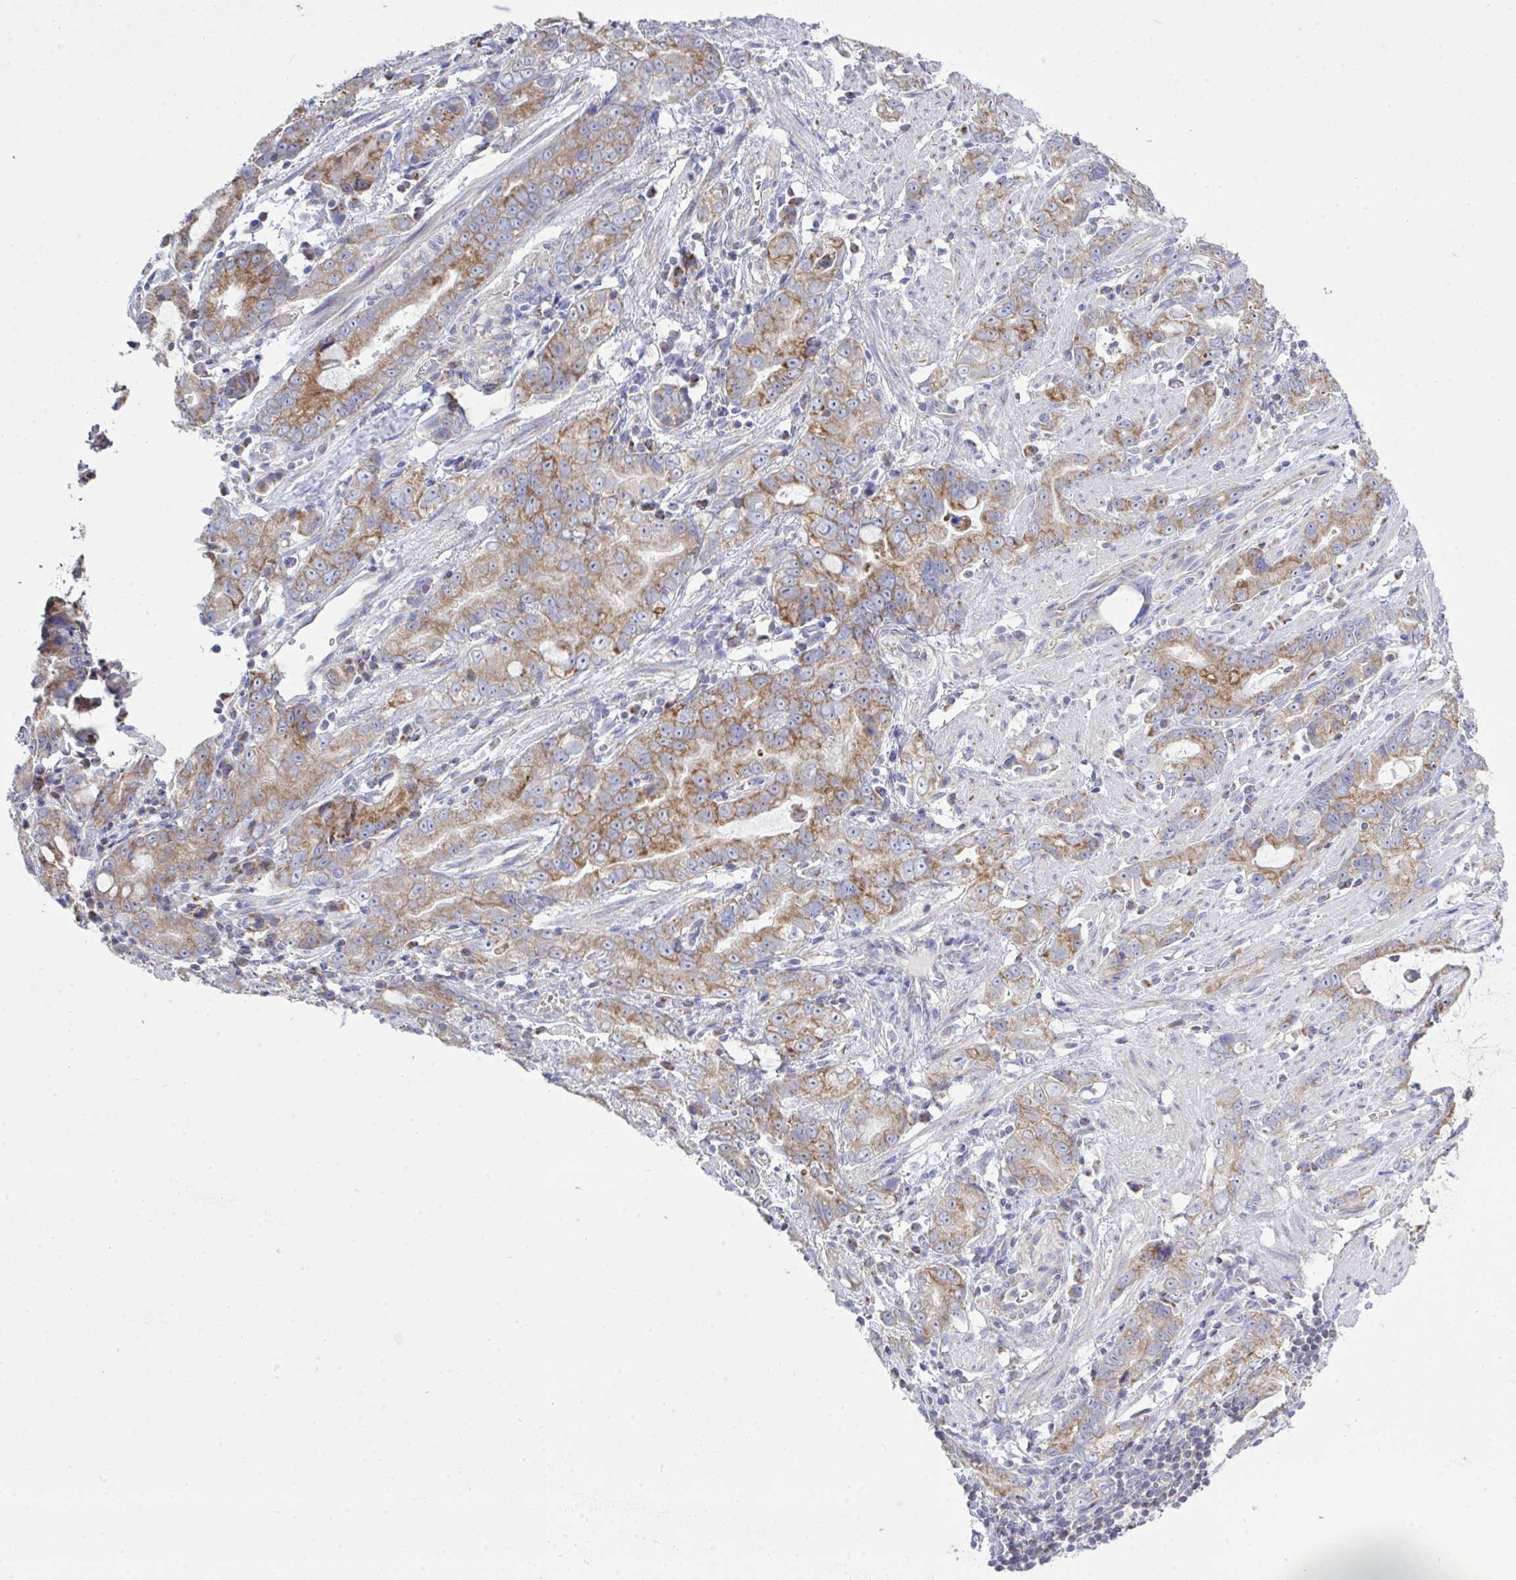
{"staining": {"intensity": "moderate", "quantity": ">75%", "location": "cytoplasmic/membranous"}, "tissue": "stomach cancer", "cell_type": "Tumor cells", "image_type": "cancer", "snomed": [{"axis": "morphology", "description": "Adenocarcinoma, NOS"}, {"axis": "topography", "description": "Stomach"}], "caption": "Tumor cells show moderate cytoplasmic/membranous expression in about >75% of cells in stomach cancer.", "gene": "NDUFA7", "patient": {"sex": "male", "age": 55}}